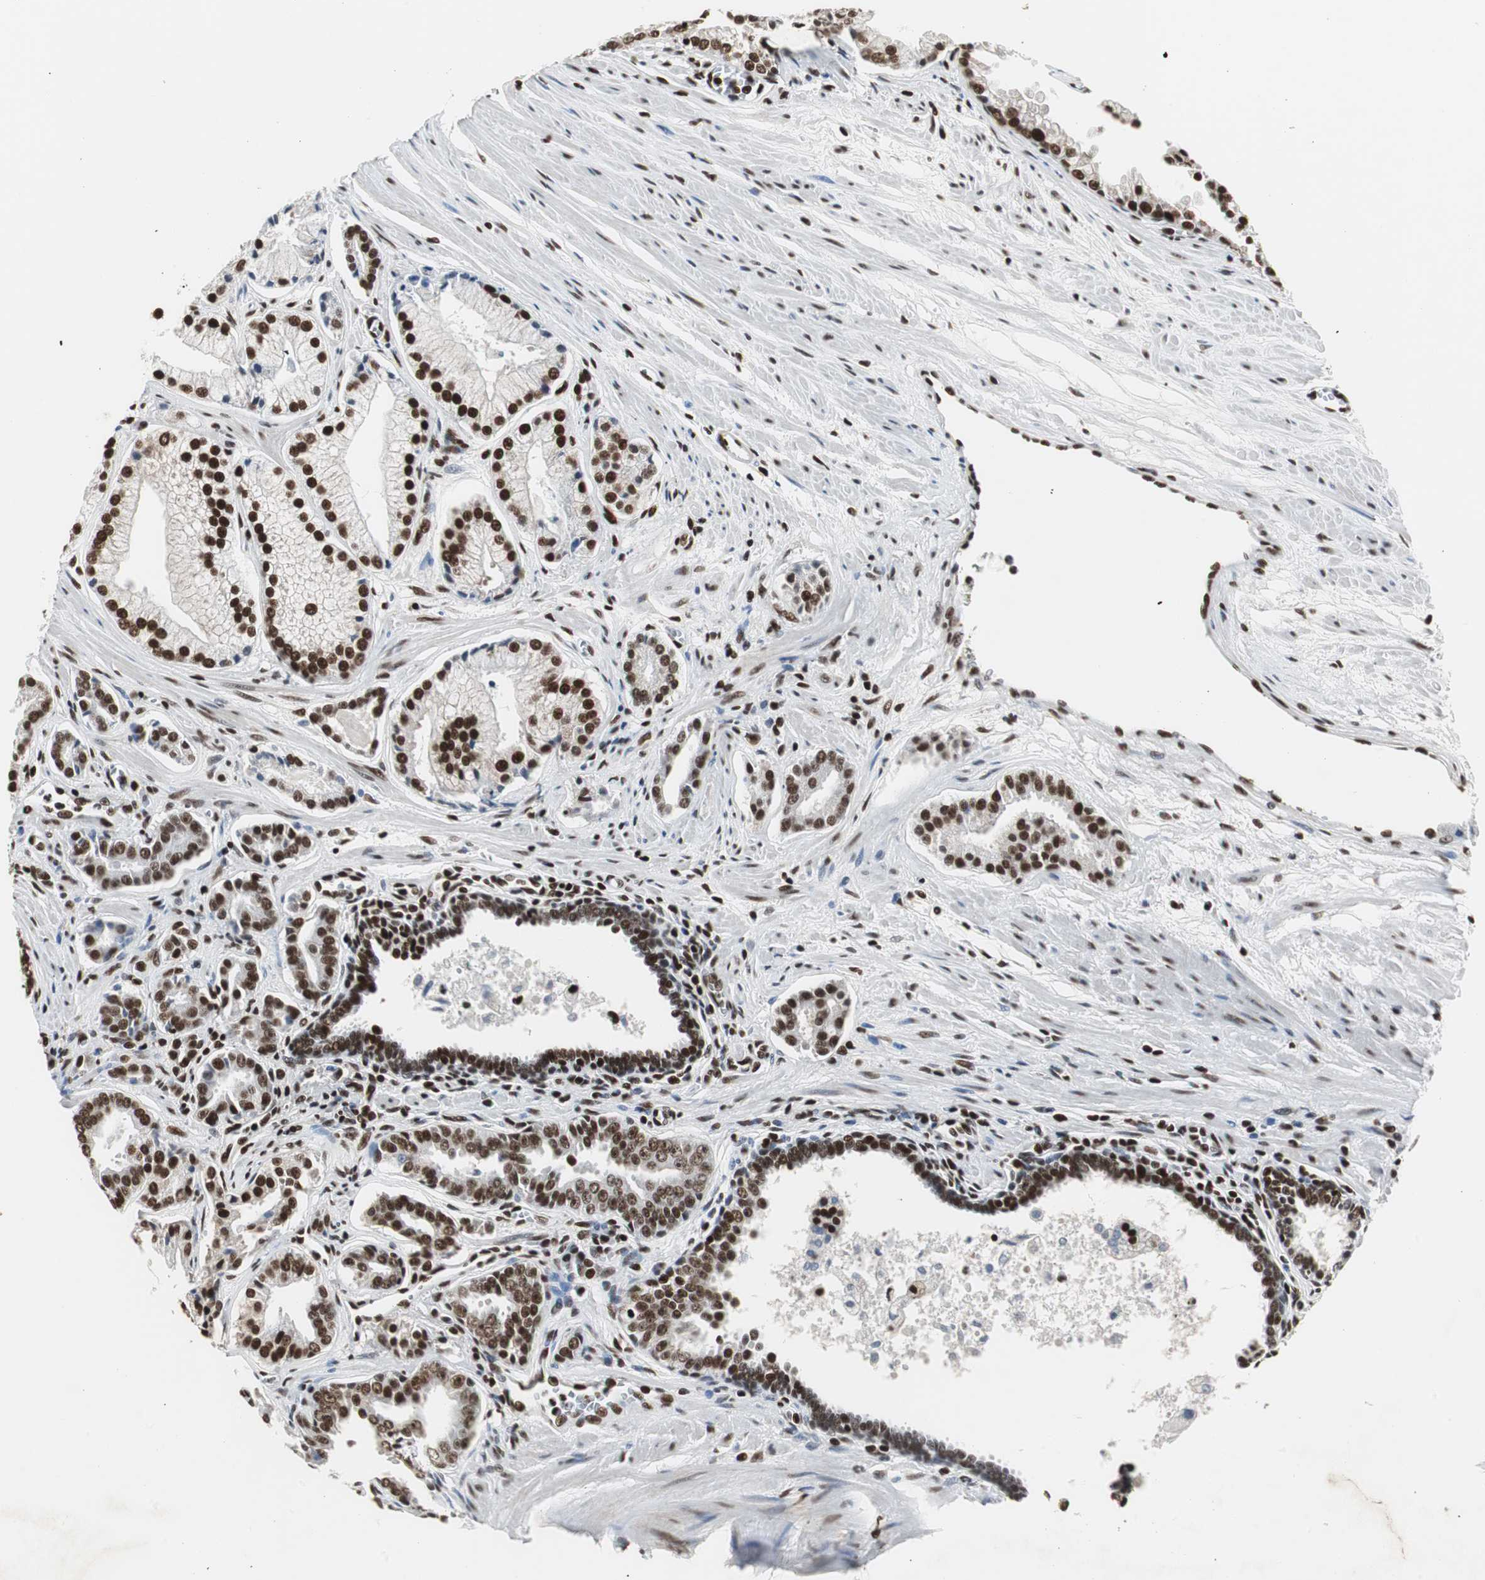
{"staining": {"intensity": "strong", "quantity": ">75%", "location": "cytoplasmic/membranous,nuclear"}, "tissue": "prostate cancer", "cell_type": "Tumor cells", "image_type": "cancer", "snomed": [{"axis": "morphology", "description": "Adenocarcinoma, High grade"}, {"axis": "topography", "description": "Prostate"}], "caption": "A high-resolution image shows immunohistochemistry staining of prostate cancer (high-grade adenocarcinoma), which demonstrates strong cytoplasmic/membranous and nuclear positivity in approximately >75% of tumor cells.", "gene": "MTA2", "patient": {"sex": "male", "age": 67}}